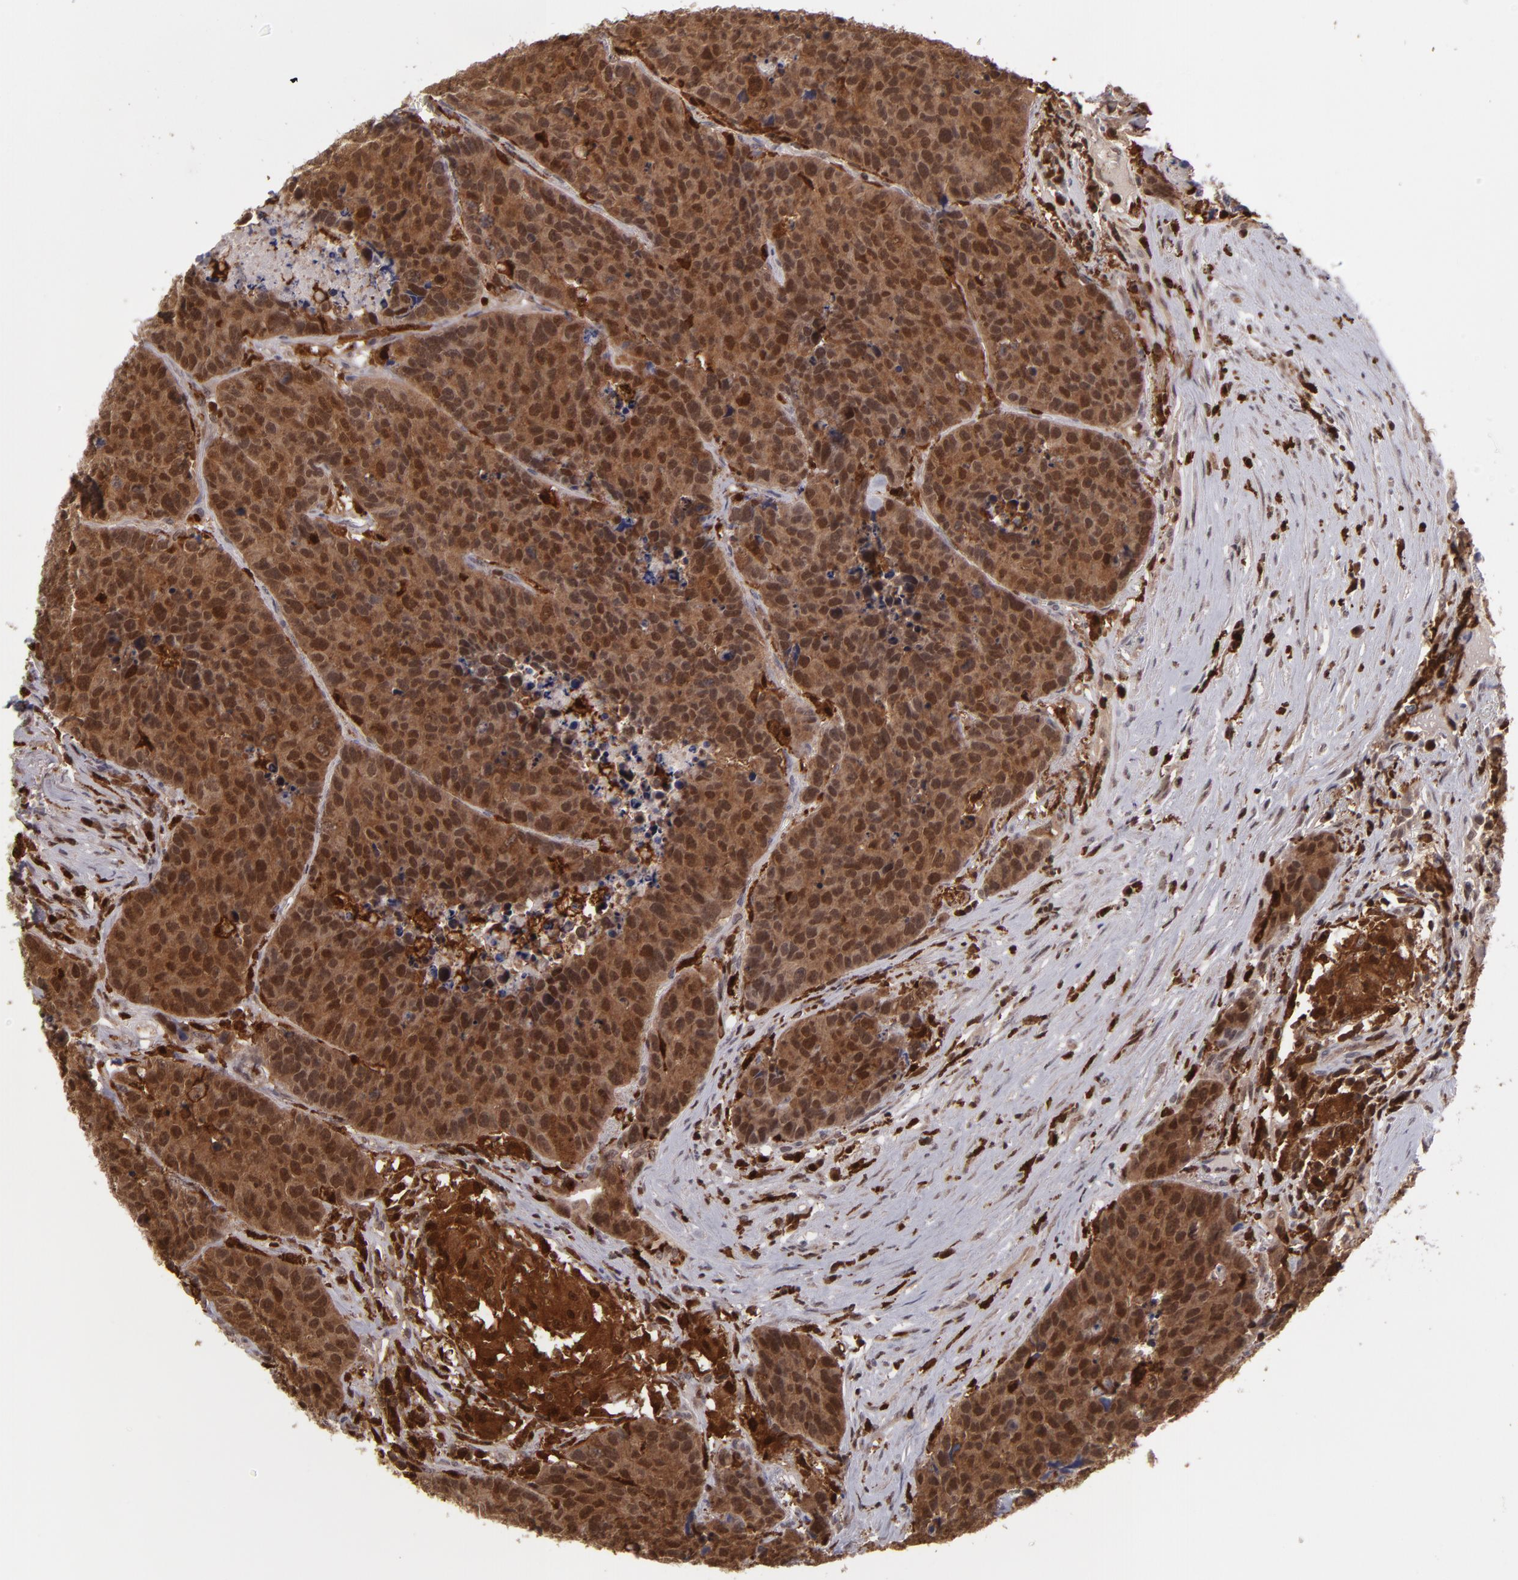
{"staining": {"intensity": "strong", "quantity": ">75%", "location": "cytoplasmic/membranous,nuclear"}, "tissue": "carcinoid", "cell_type": "Tumor cells", "image_type": "cancer", "snomed": [{"axis": "morphology", "description": "Carcinoid, malignant, NOS"}, {"axis": "topography", "description": "Lung"}], "caption": "Malignant carcinoid stained with immunohistochemistry exhibits strong cytoplasmic/membranous and nuclear staining in about >75% of tumor cells.", "gene": "GRB2", "patient": {"sex": "male", "age": 60}}